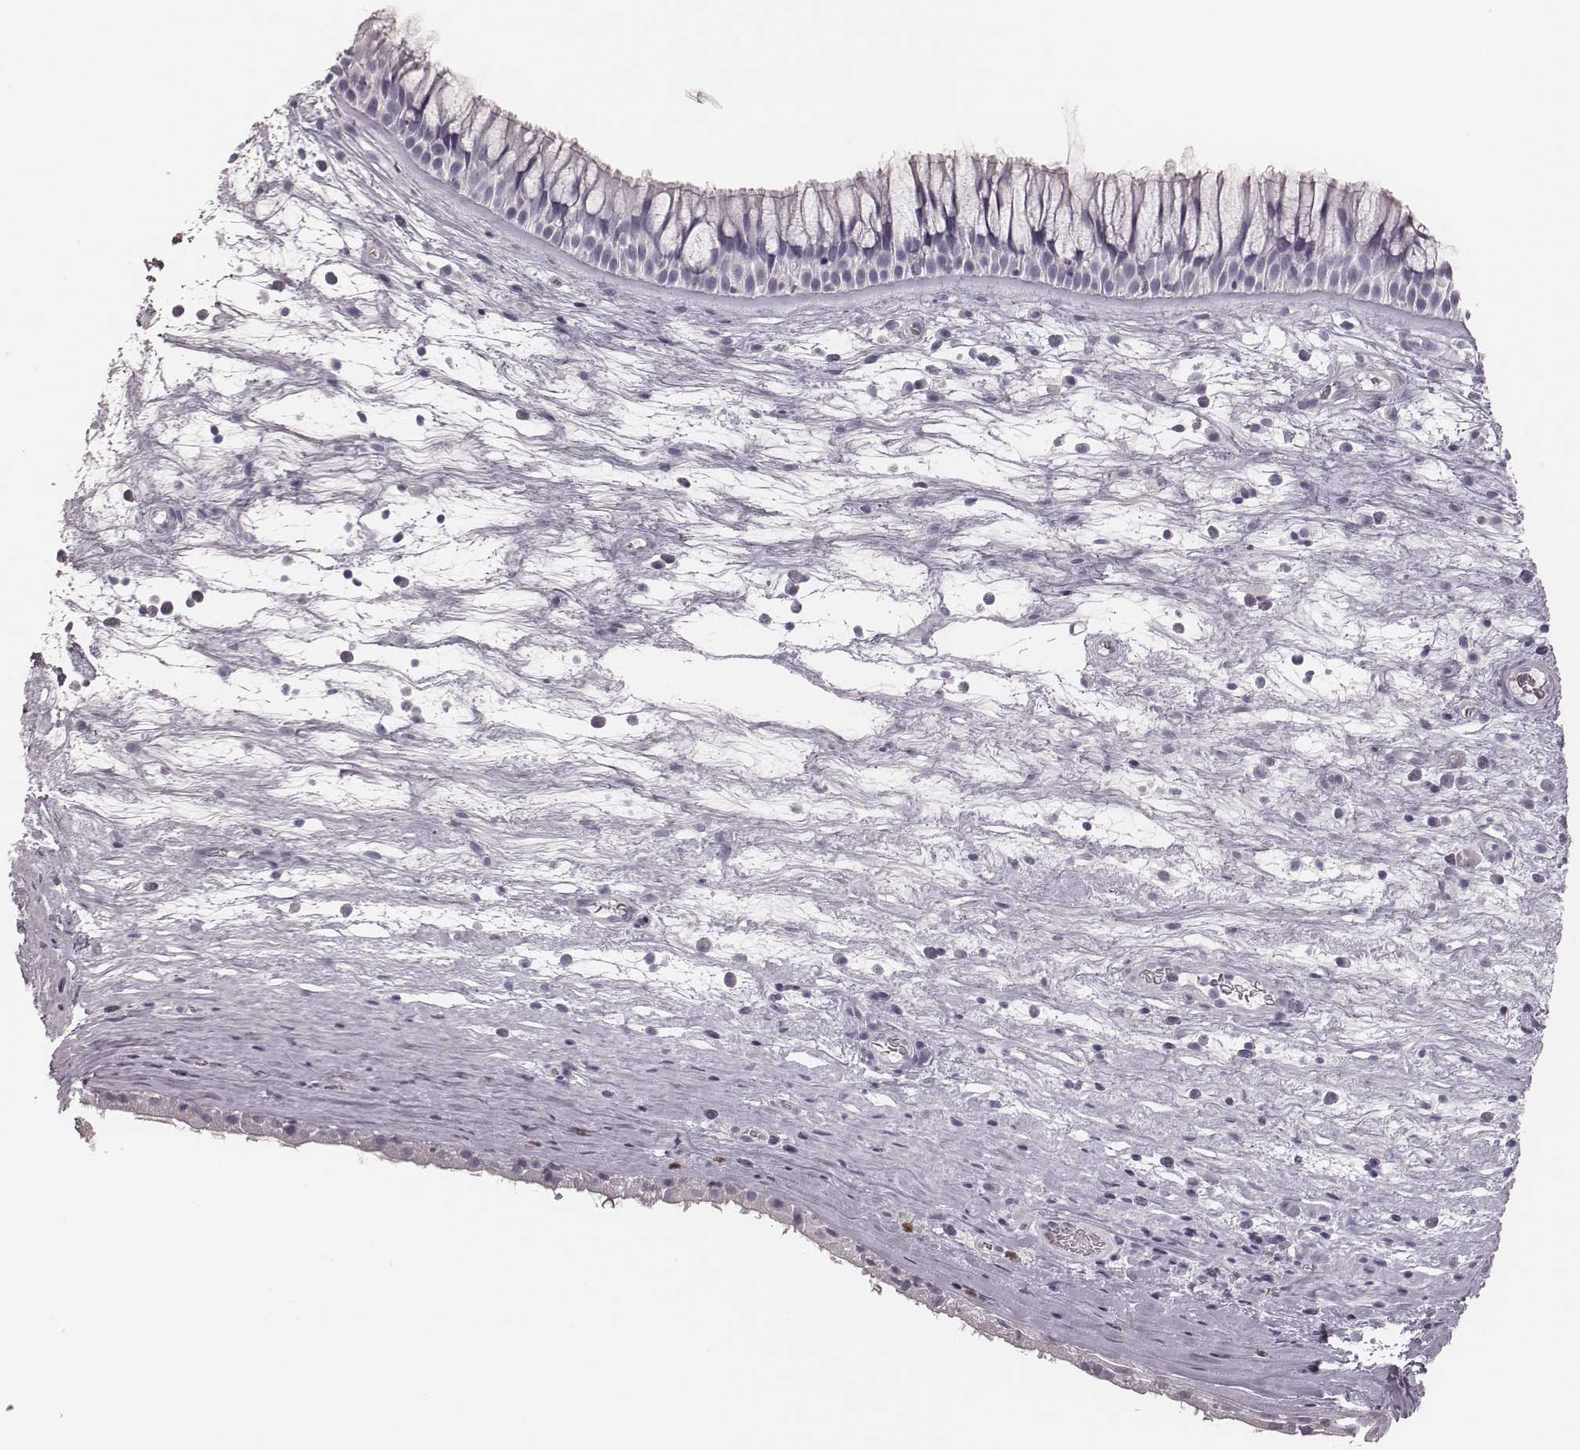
{"staining": {"intensity": "negative", "quantity": "none", "location": "none"}, "tissue": "nasopharynx", "cell_type": "Respiratory epithelial cells", "image_type": "normal", "snomed": [{"axis": "morphology", "description": "Normal tissue, NOS"}, {"axis": "topography", "description": "Nasopharynx"}], "caption": "Immunohistochemistry micrograph of unremarkable nasopharynx: human nasopharynx stained with DAB (3,3'-diaminobenzidine) demonstrates no significant protein expression in respiratory epithelial cells.", "gene": "ELANE", "patient": {"sex": "male", "age": 74}}